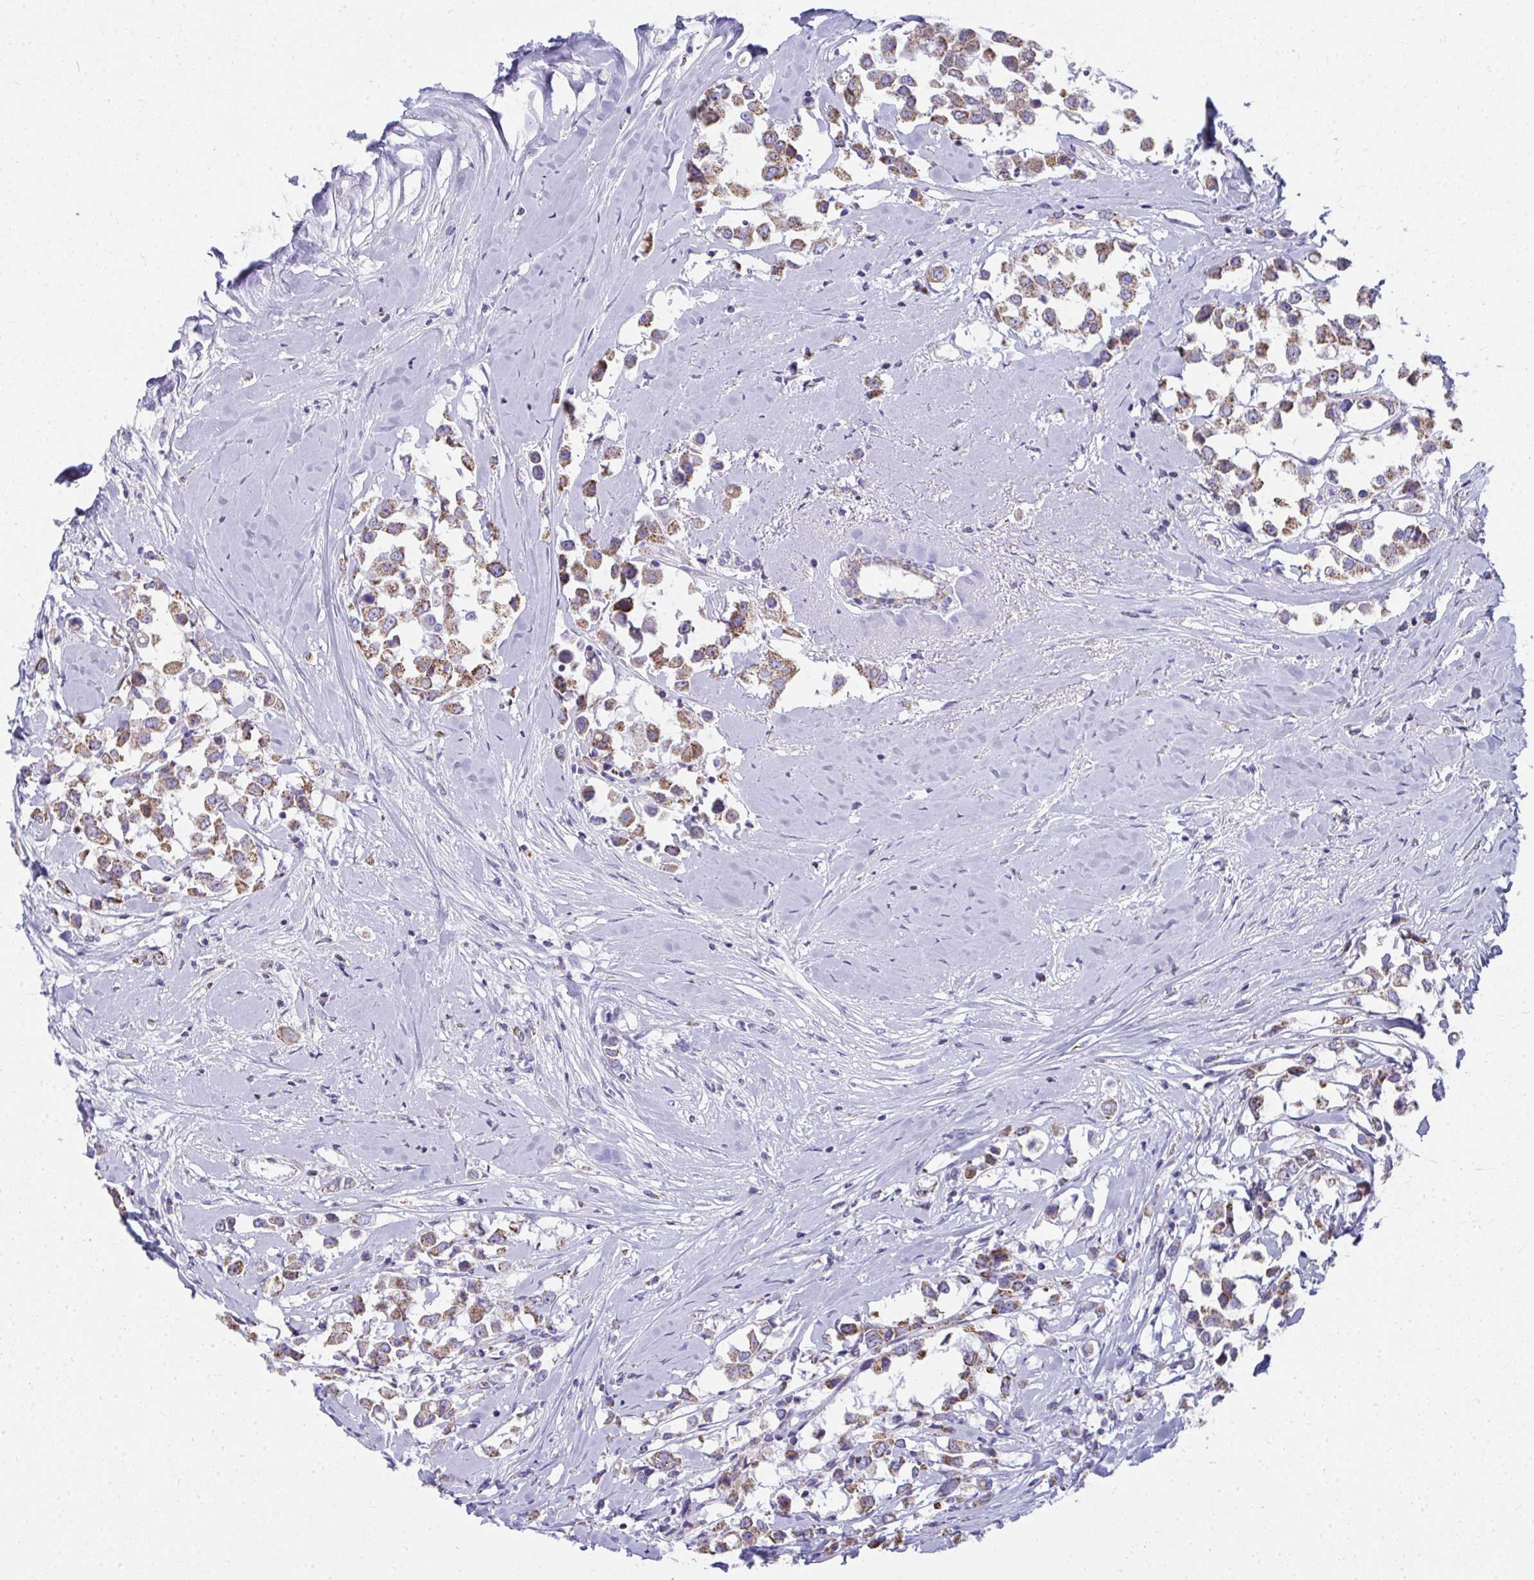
{"staining": {"intensity": "moderate", "quantity": ">75%", "location": "cytoplasmic/membranous"}, "tissue": "breast cancer", "cell_type": "Tumor cells", "image_type": "cancer", "snomed": [{"axis": "morphology", "description": "Duct carcinoma"}, {"axis": "topography", "description": "Breast"}], "caption": "Immunohistochemistry (IHC) micrograph of neoplastic tissue: human intraductal carcinoma (breast) stained using immunohistochemistry displays medium levels of moderate protein expression localized specifically in the cytoplasmic/membranous of tumor cells, appearing as a cytoplasmic/membranous brown color.", "gene": "SLC6A1", "patient": {"sex": "female", "age": 61}}